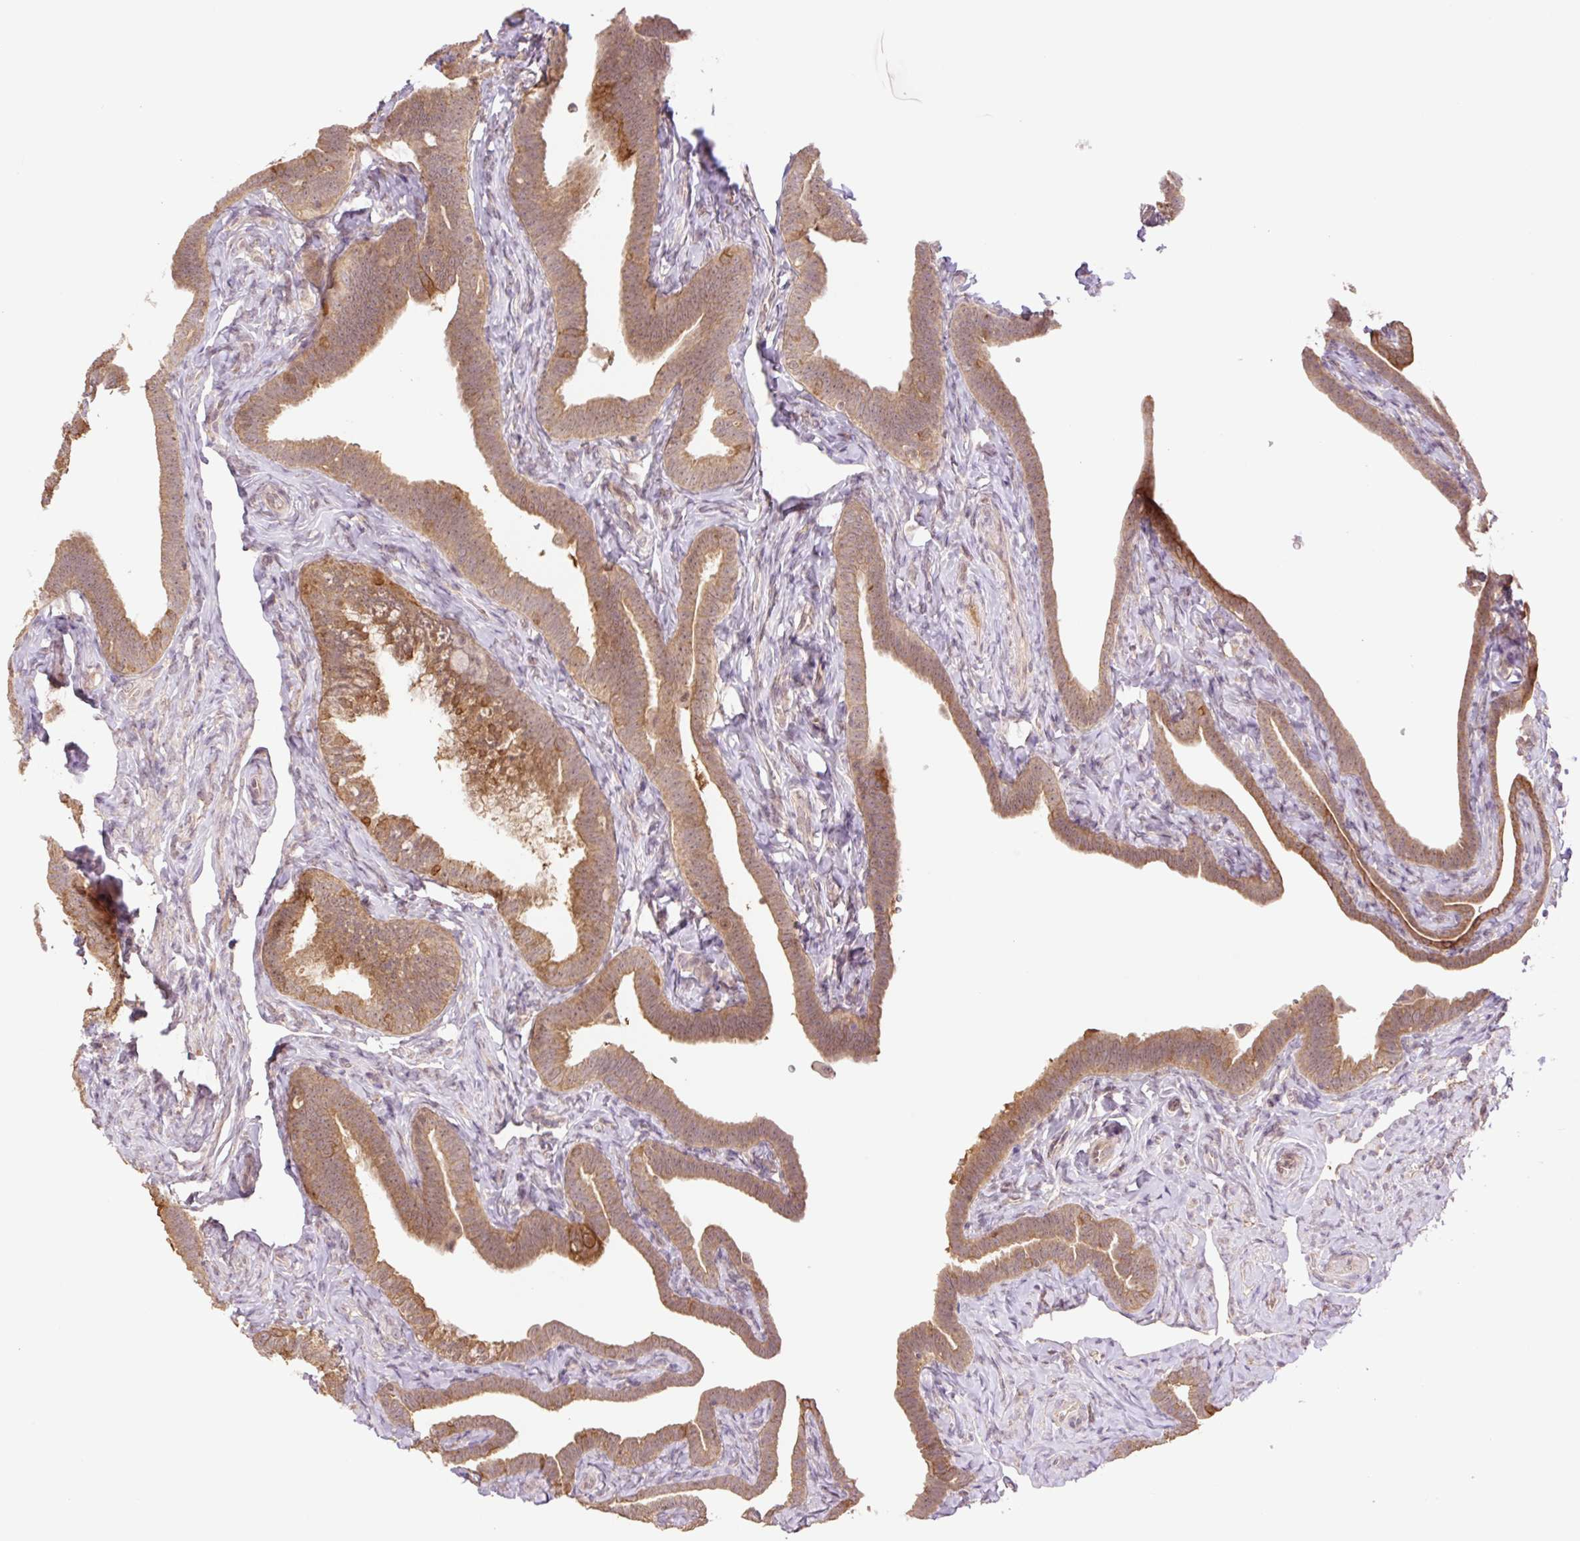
{"staining": {"intensity": "strong", "quantity": ">75%", "location": "cytoplasmic/membranous"}, "tissue": "fallopian tube", "cell_type": "Glandular cells", "image_type": "normal", "snomed": [{"axis": "morphology", "description": "Normal tissue, NOS"}, {"axis": "topography", "description": "Fallopian tube"}], "caption": "Immunohistochemistry (IHC) micrograph of normal human fallopian tube stained for a protein (brown), which exhibits high levels of strong cytoplasmic/membranous expression in about >75% of glandular cells.", "gene": "YJU2B", "patient": {"sex": "female", "age": 69}}